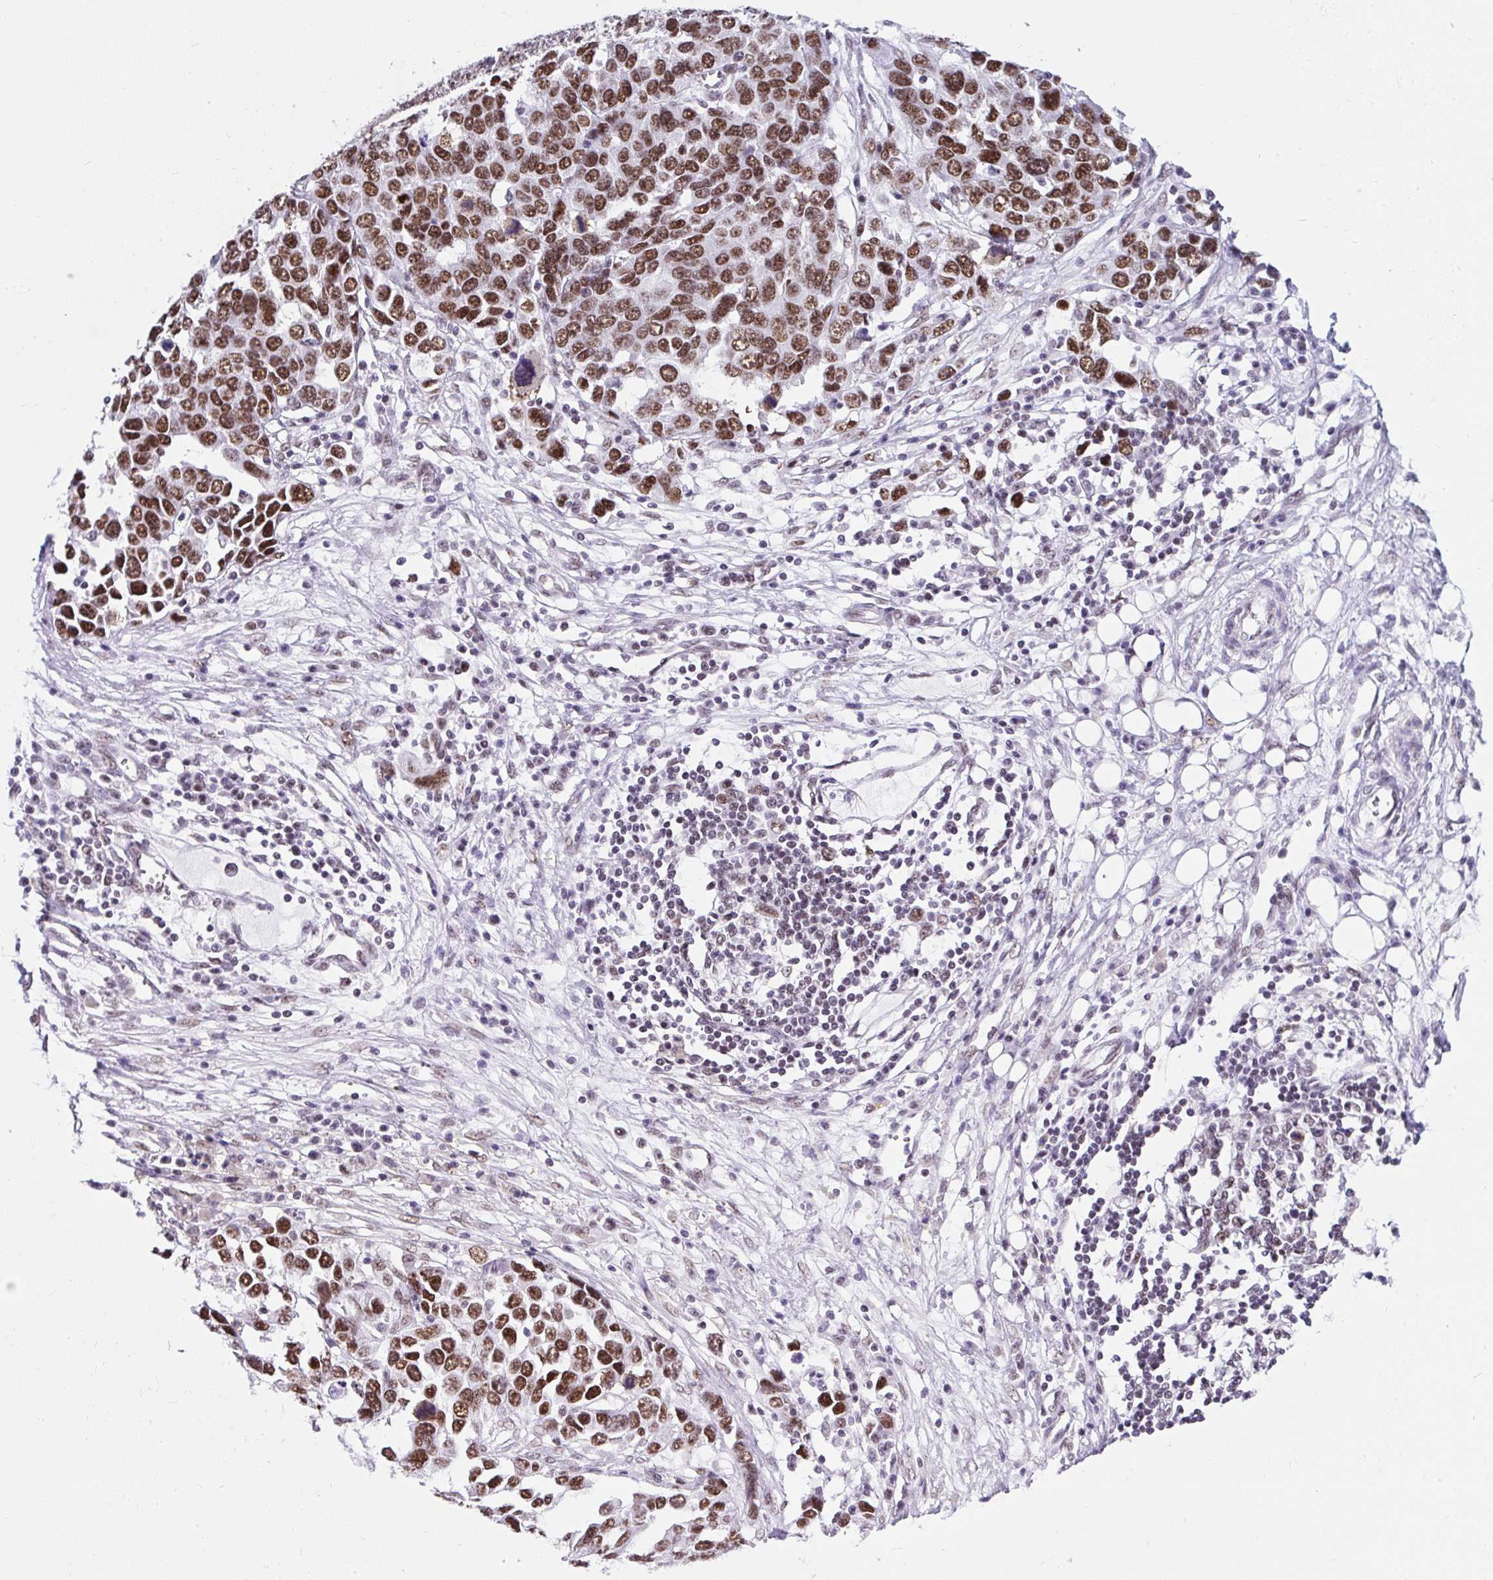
{"staining": {"intensity": "strong", "quantity": ">75%", "location": "nuclear"}, "tissue": "ovarian cancer", "cell_type": "Tumor cells", "image_type": "cancer", "snomed": [{"axis": "morphology", "description": "Cystadenocarcinoma, serous, NOS"}, {"axis": "topography", "description": "Ovary"}], "caption": "Brown immunohistochemical staining in serous cystadenocarcinoma (ovarian) reveals strong nuclear staining in approximately >75% of tumor cells.", "gene": "PLCXD2", "patient": {"sex": "female", "age": 76}}